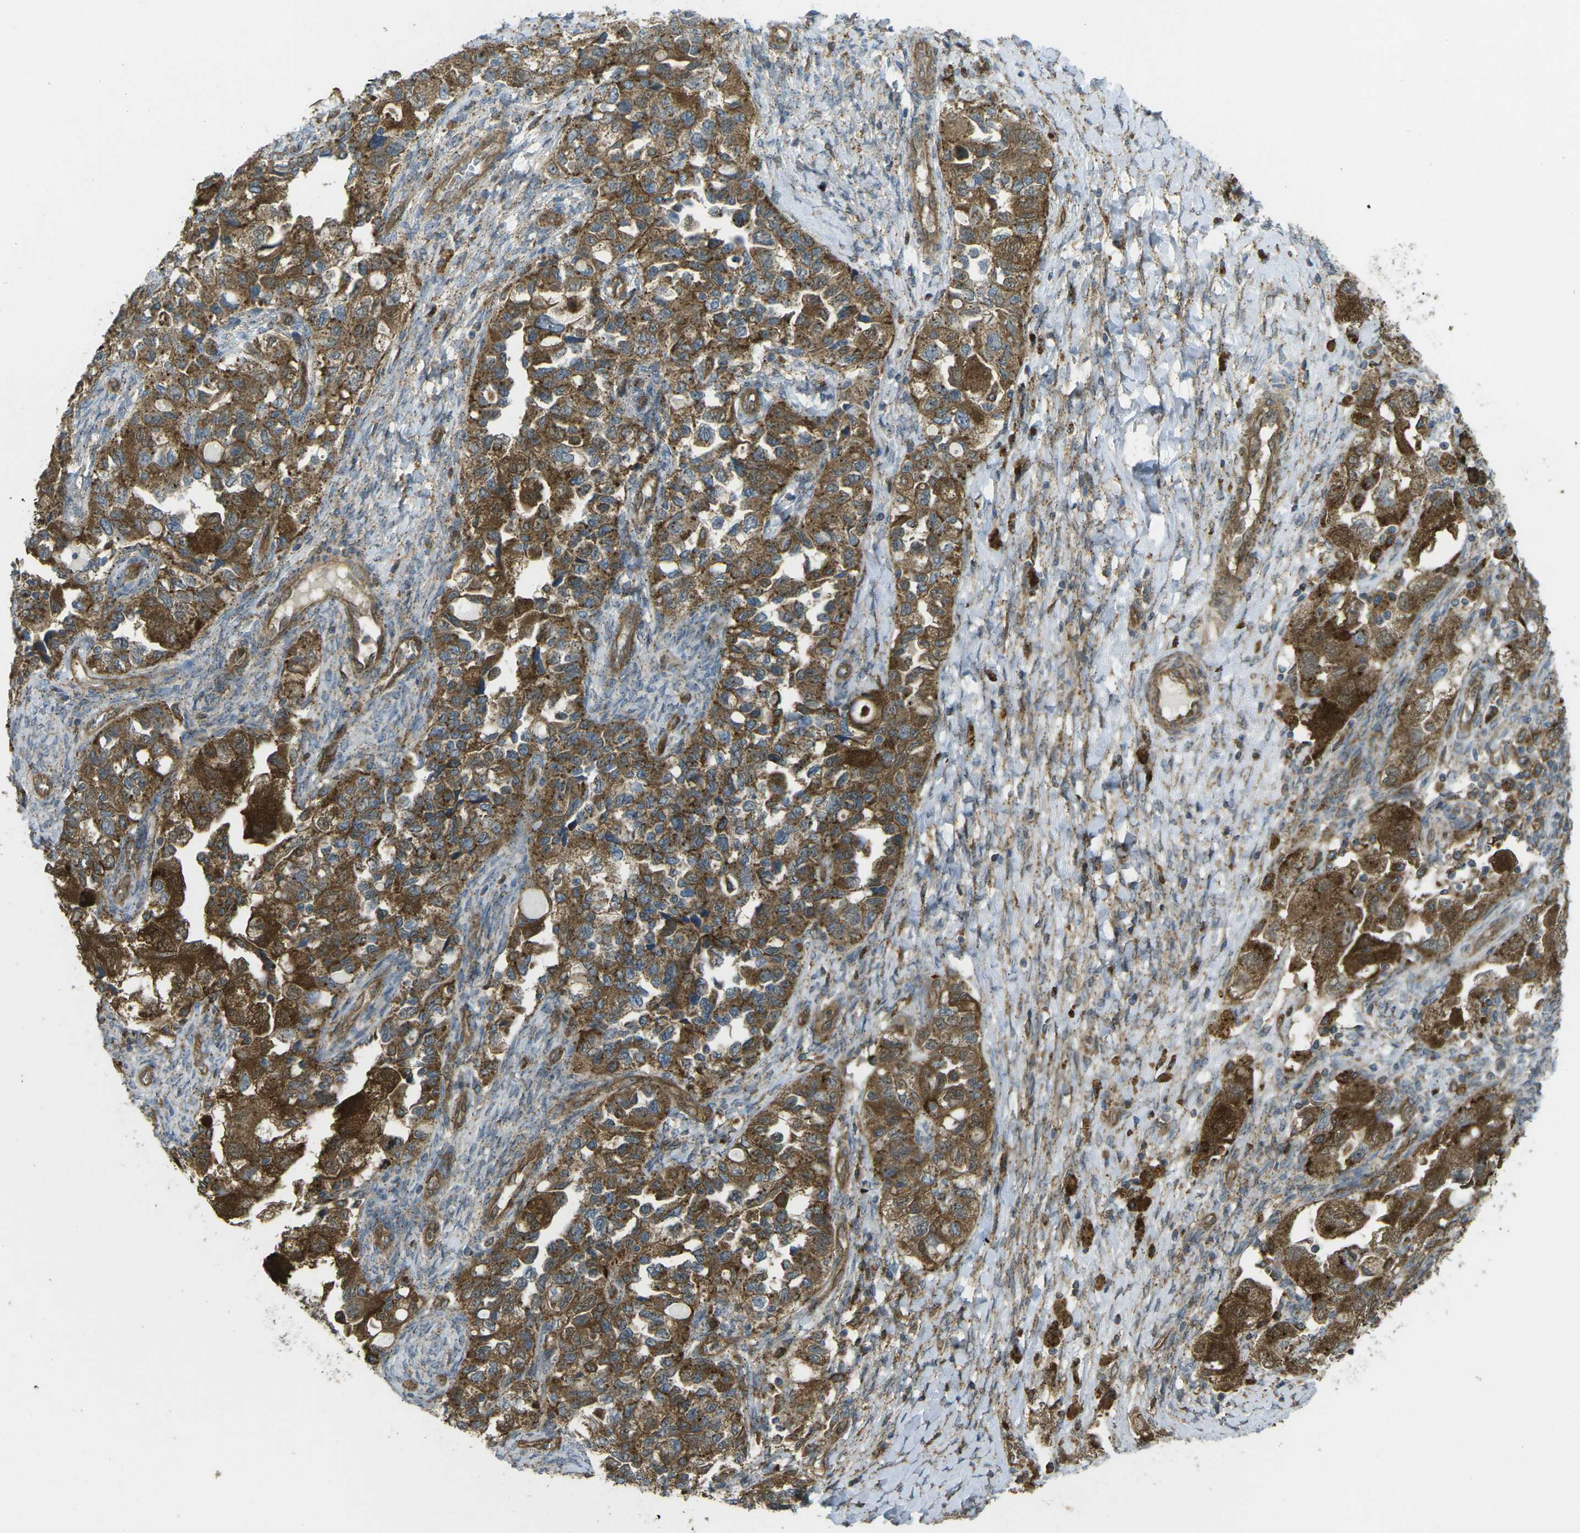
{"staining": {"intensity": "strong", "quantity": ">75%", "location": "cytoplasmic/membranous"}, "tissue": "ovarian cancer", "cell_type": "Tumor cells", "image_type": "cancer", "snomed": [{"axis": "morphology", "description": "Carcinoma, NOS"}, {"axis": "morphology", "description": "Cystadenocarcinoma, serous, NOS"}, {"axis": "topography", "description": "Ovary"}], "caption": "IHC histopathology image of ovarian cancer (serous cystadenocarcinoma) stained for a protein (brown), which exhibits high levels of strong cytoplasmic/membranous staining in about >75% of tumor cells.", "gene": "CHMP3", "patient": {"sex": "female", "age": 69}}